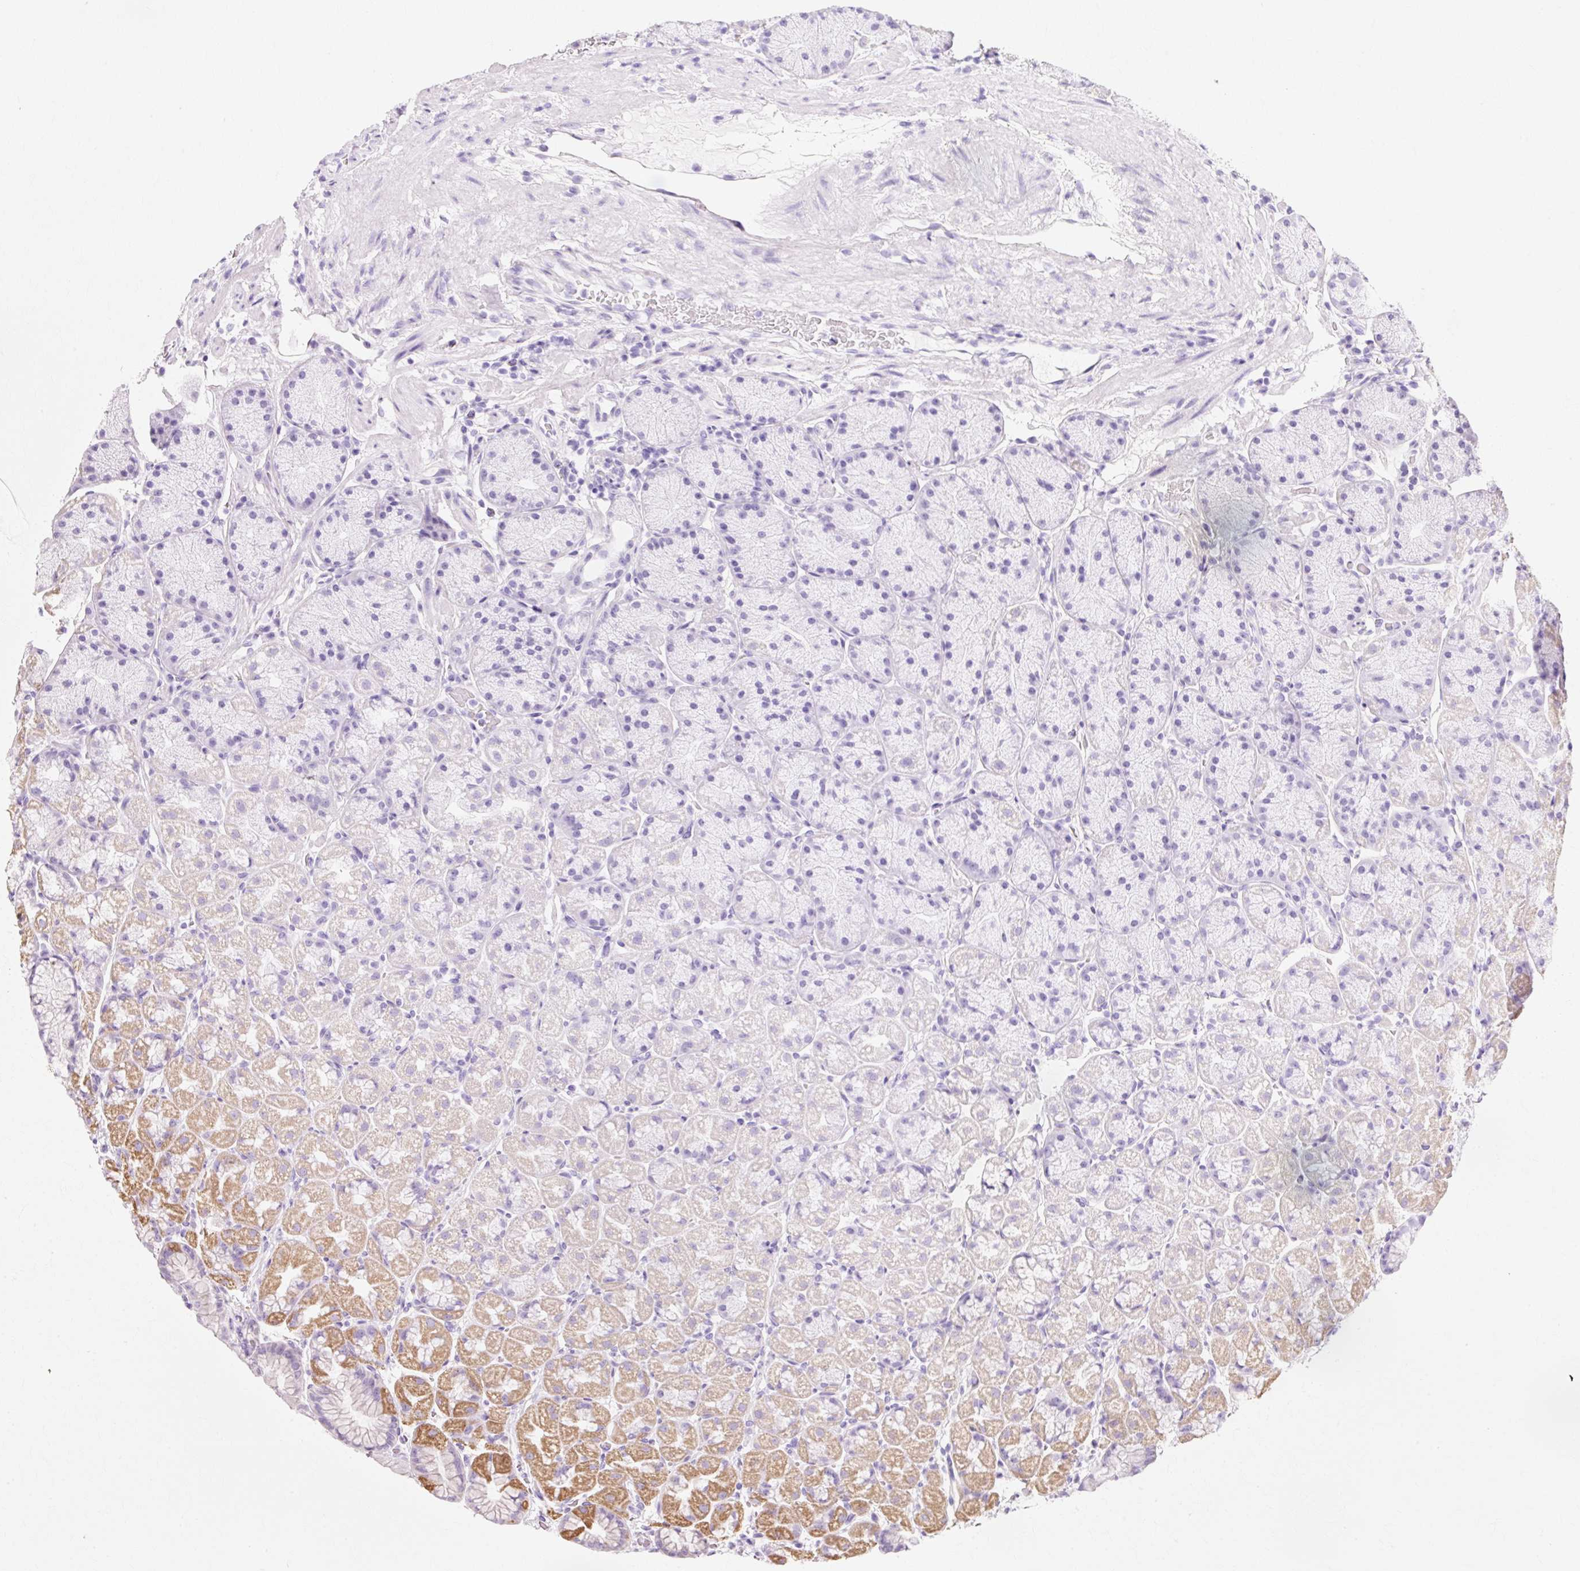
{"staining": {"intensity": "strong", "quantity": "<25%", "location": "cytoplasmic/membranous"}, "tissue": "stomach", "cell_type": "Glandular cells", "image_type": "normal", "snomed": [{"axis": "morphology", "description": "Normal tissue, NOS"}, {"axis": "topography", "description": "Stomach, lower"}], "caption": "DAB (3,3'-diaminobenzidine) immunohistochemical staining of benign human stomach exhibits strong cytoplasmic/membranous protein expression in about <25% of glandular cells. (DAB (3,3'-diaminobenzidine) IHC with brightfield microscopy, high magnification).", "gene": "ATP5PO", "patient": {"sex": "male", "age": 67}}